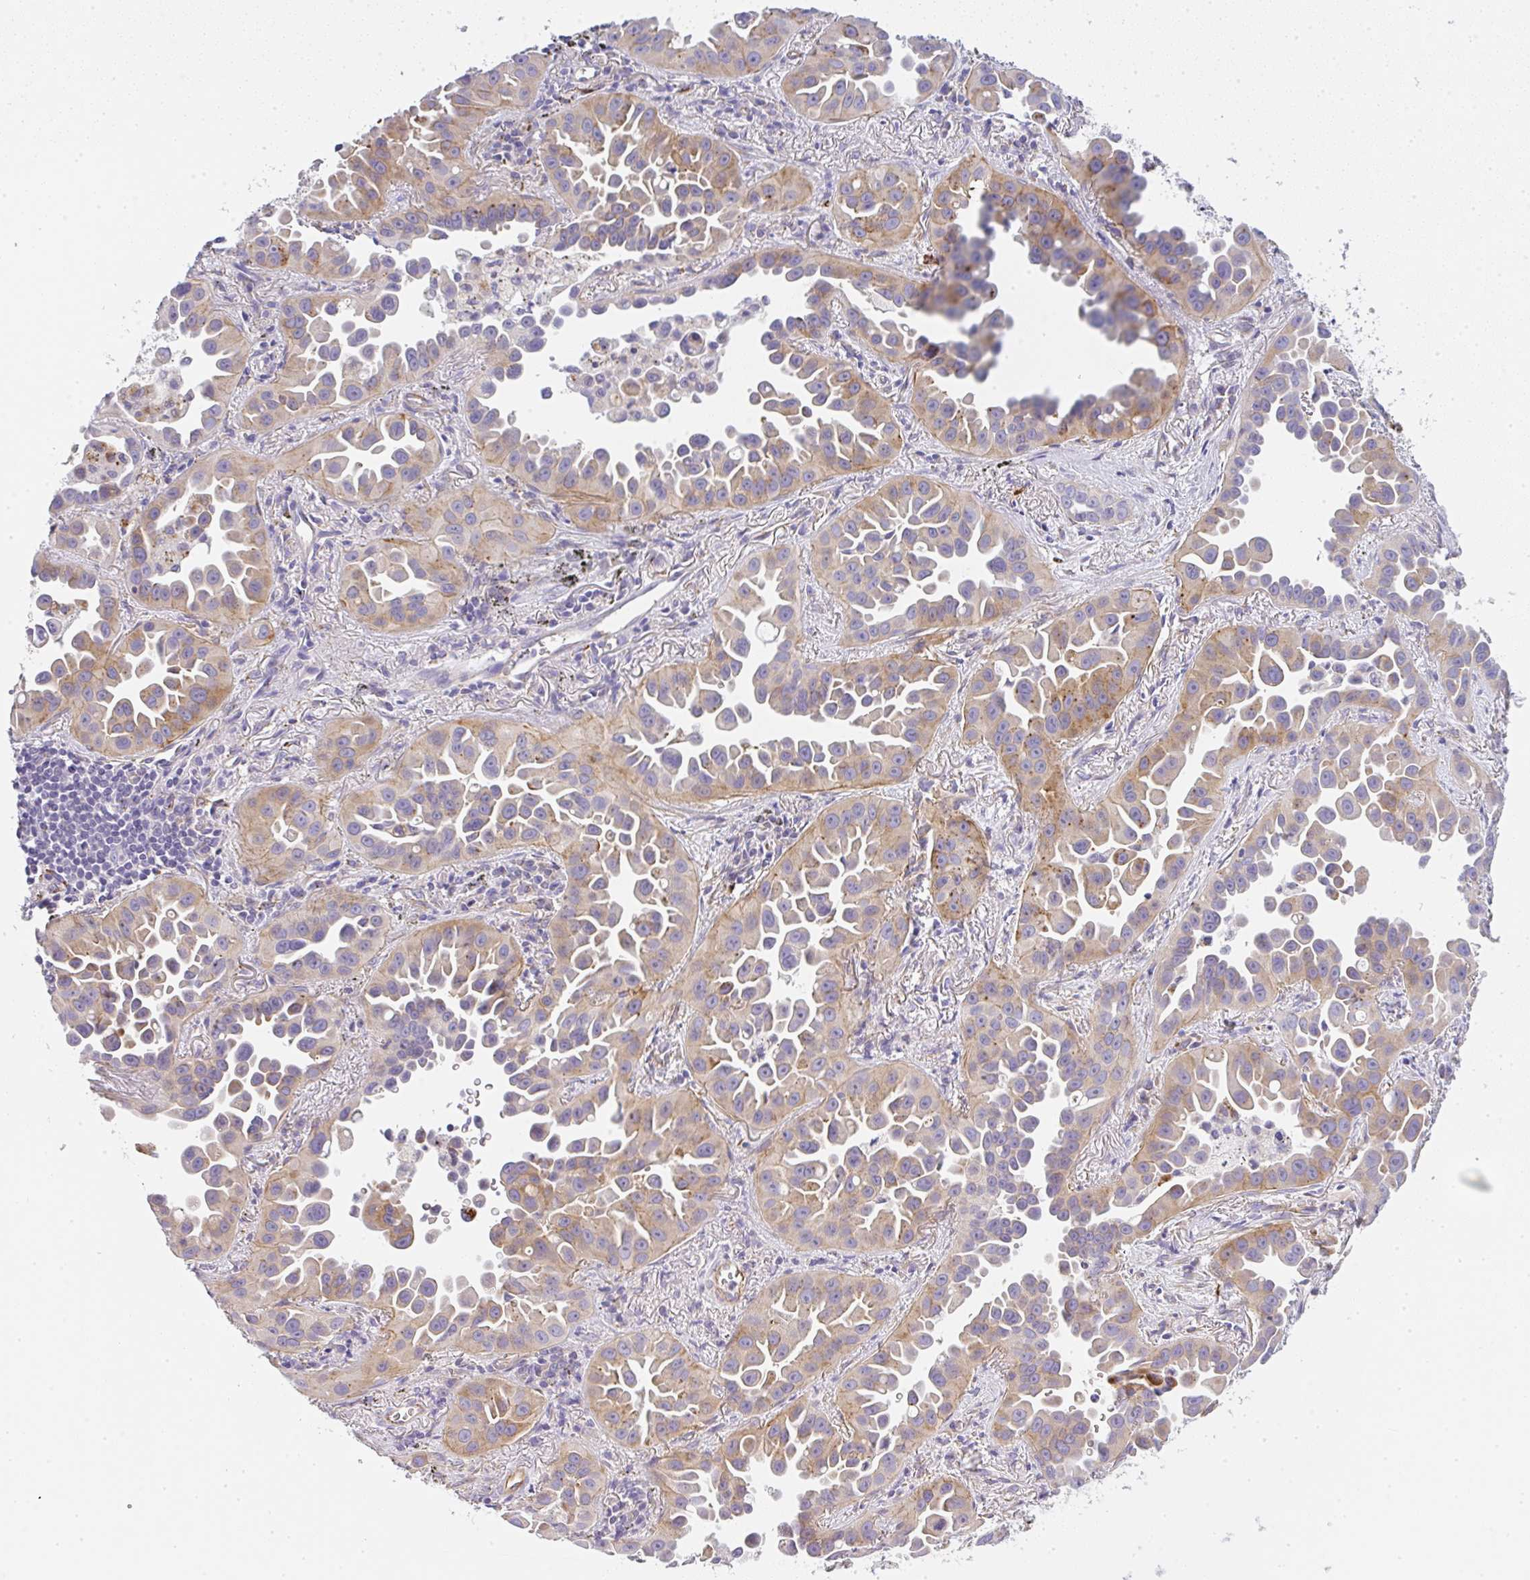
{"staining": {"intensity": "weak", "quantity": "25%-75%", "location": "cytoplasmic/membranous"}, "tissue": "lung cancer", "cell_type": "Tumor cells", "image_type": "cancer", "snomed": [{"axis": "morphology", "description": "Adenocarcinoma, NOS"}, {"axis": "topography", "description": "Lung"}], "caption": "A brown stain labels weak cytoplasmic/membranous expression of a protein in human lung cancer tumor cells.", "gene": "LPAR4", "patient": {"sex": "male", "age": 68}}